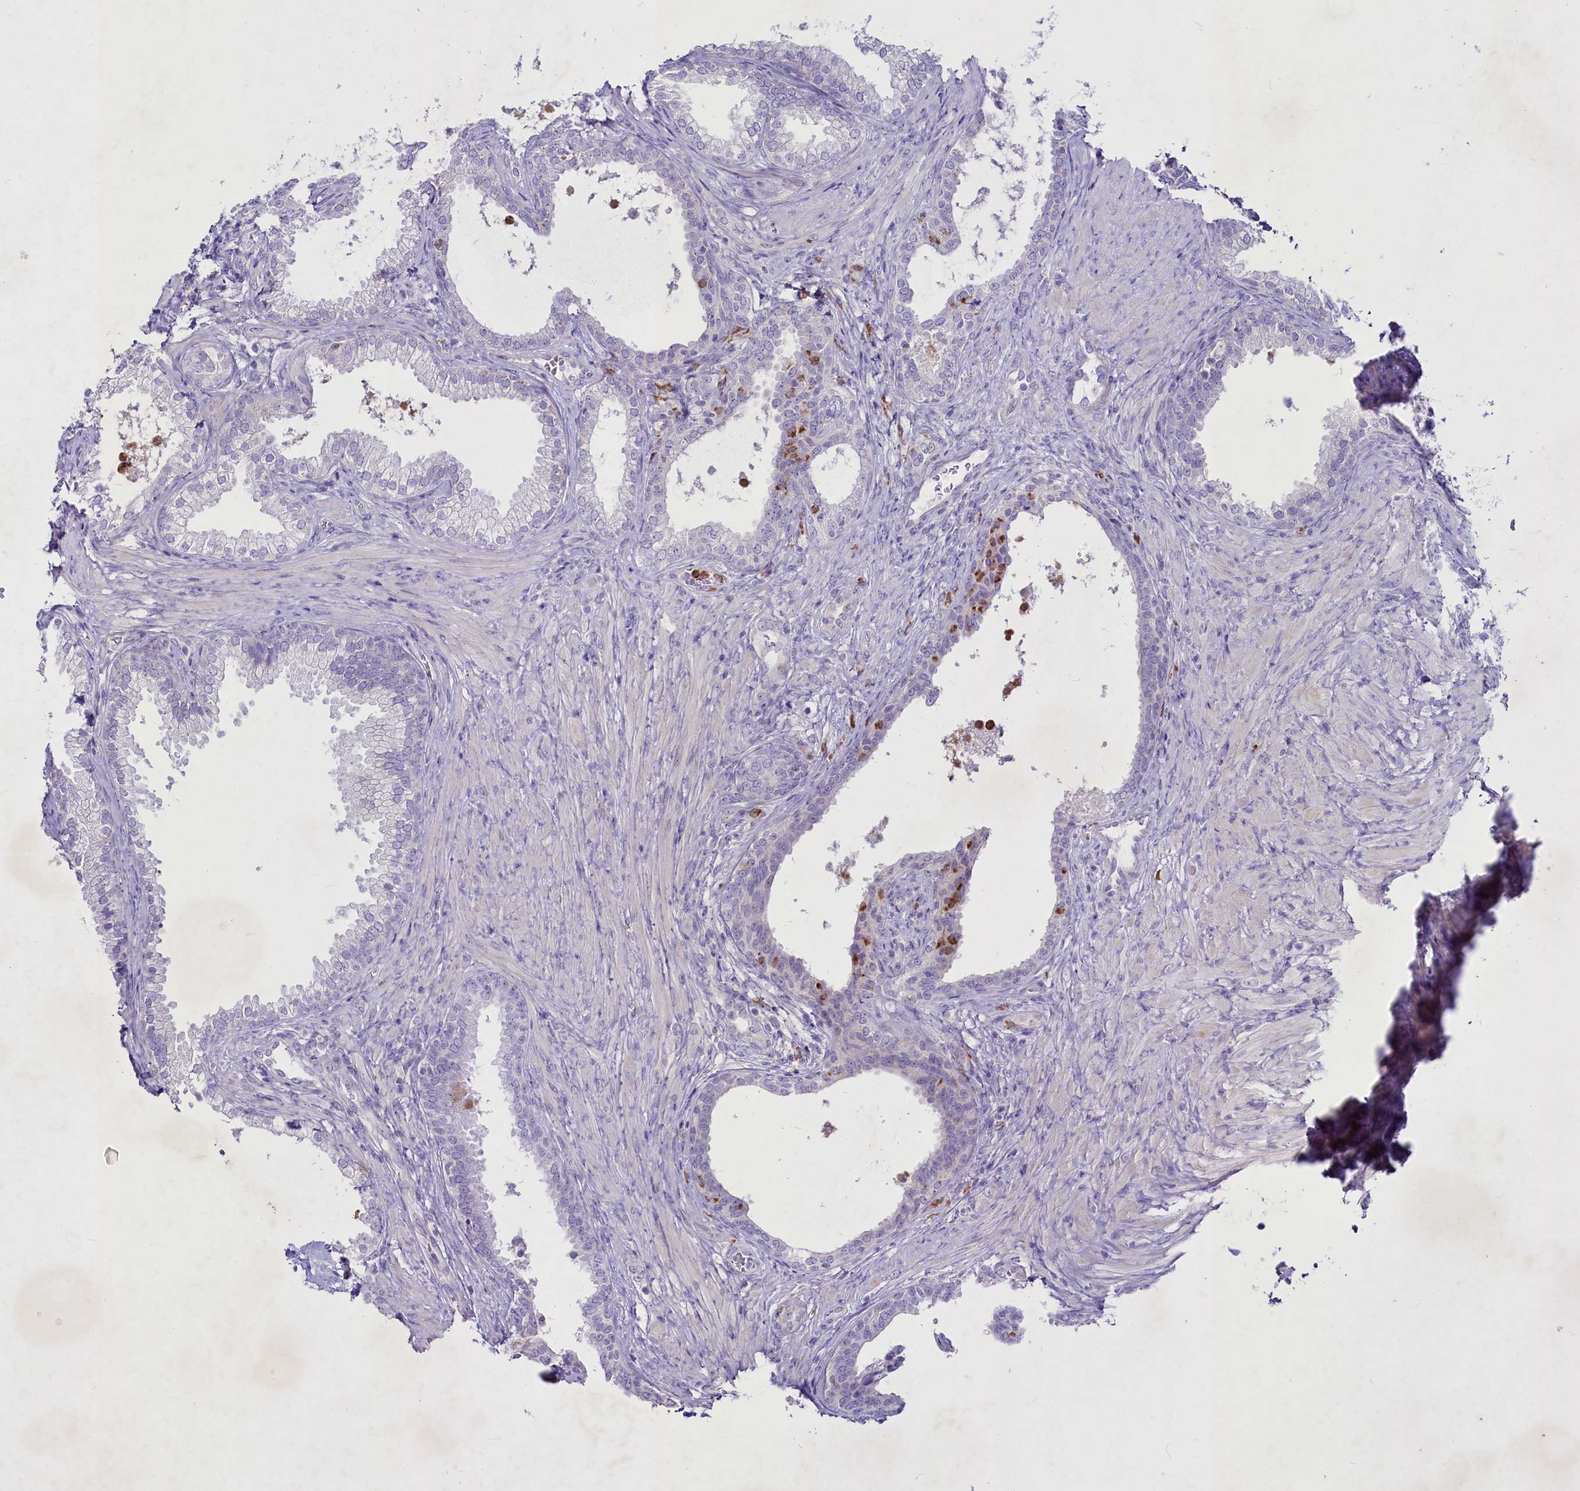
{"staining": {"intensity": "negative", "quantity": "none", "location": "none"}, "tissue": "prostate", "cell_type": "Glandular cells", "image_type": "normal", "snomed": [{"axis": "morphology", "description": "Normal tissue, NOS"}, {"axis": "topography", "description": "Prostate"}], "caption": "IHC micrograph of unremarkable prostate: prostate stained with DAB (3,3'-diaminobenzidine) shows no significant protein staining in glandular cells.", "gene": "FAM209B", "patient": {"sex": "male", "age": 76}}